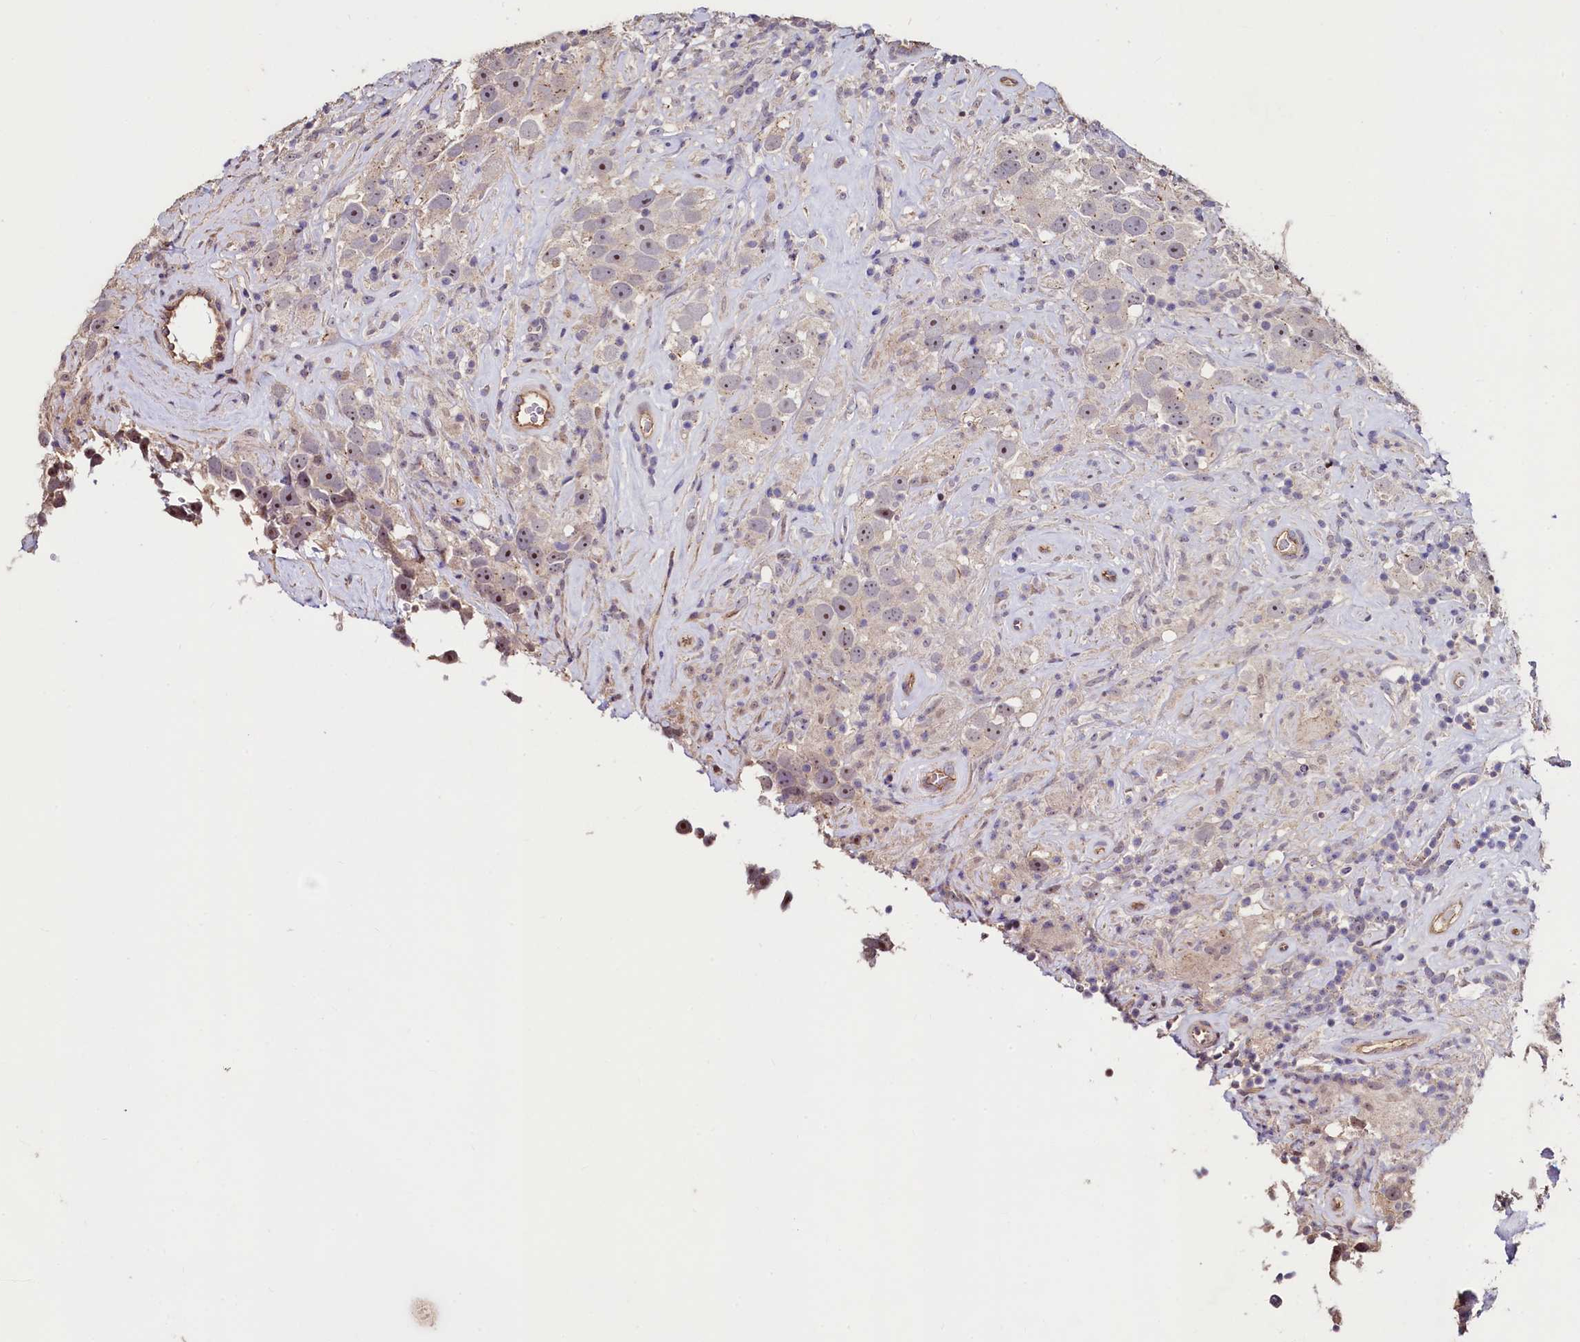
{"staining": {"intensity": "negative", "quantity": "none", "location": "none"}, "tissue": "testis cancer", "cell_type": "Tumor cells", "image_type": "cancer", "snomed": [{"axis": "morphology", "description": "Seminoma, NOS"}, {"axis": "topography", "description": "Testis"}], "caption": "The photomicrograph shows no significant staining in tumor cells of testis seminoma.", "gene": "PALM", "patient": {"sex": "male", "age": 49}}